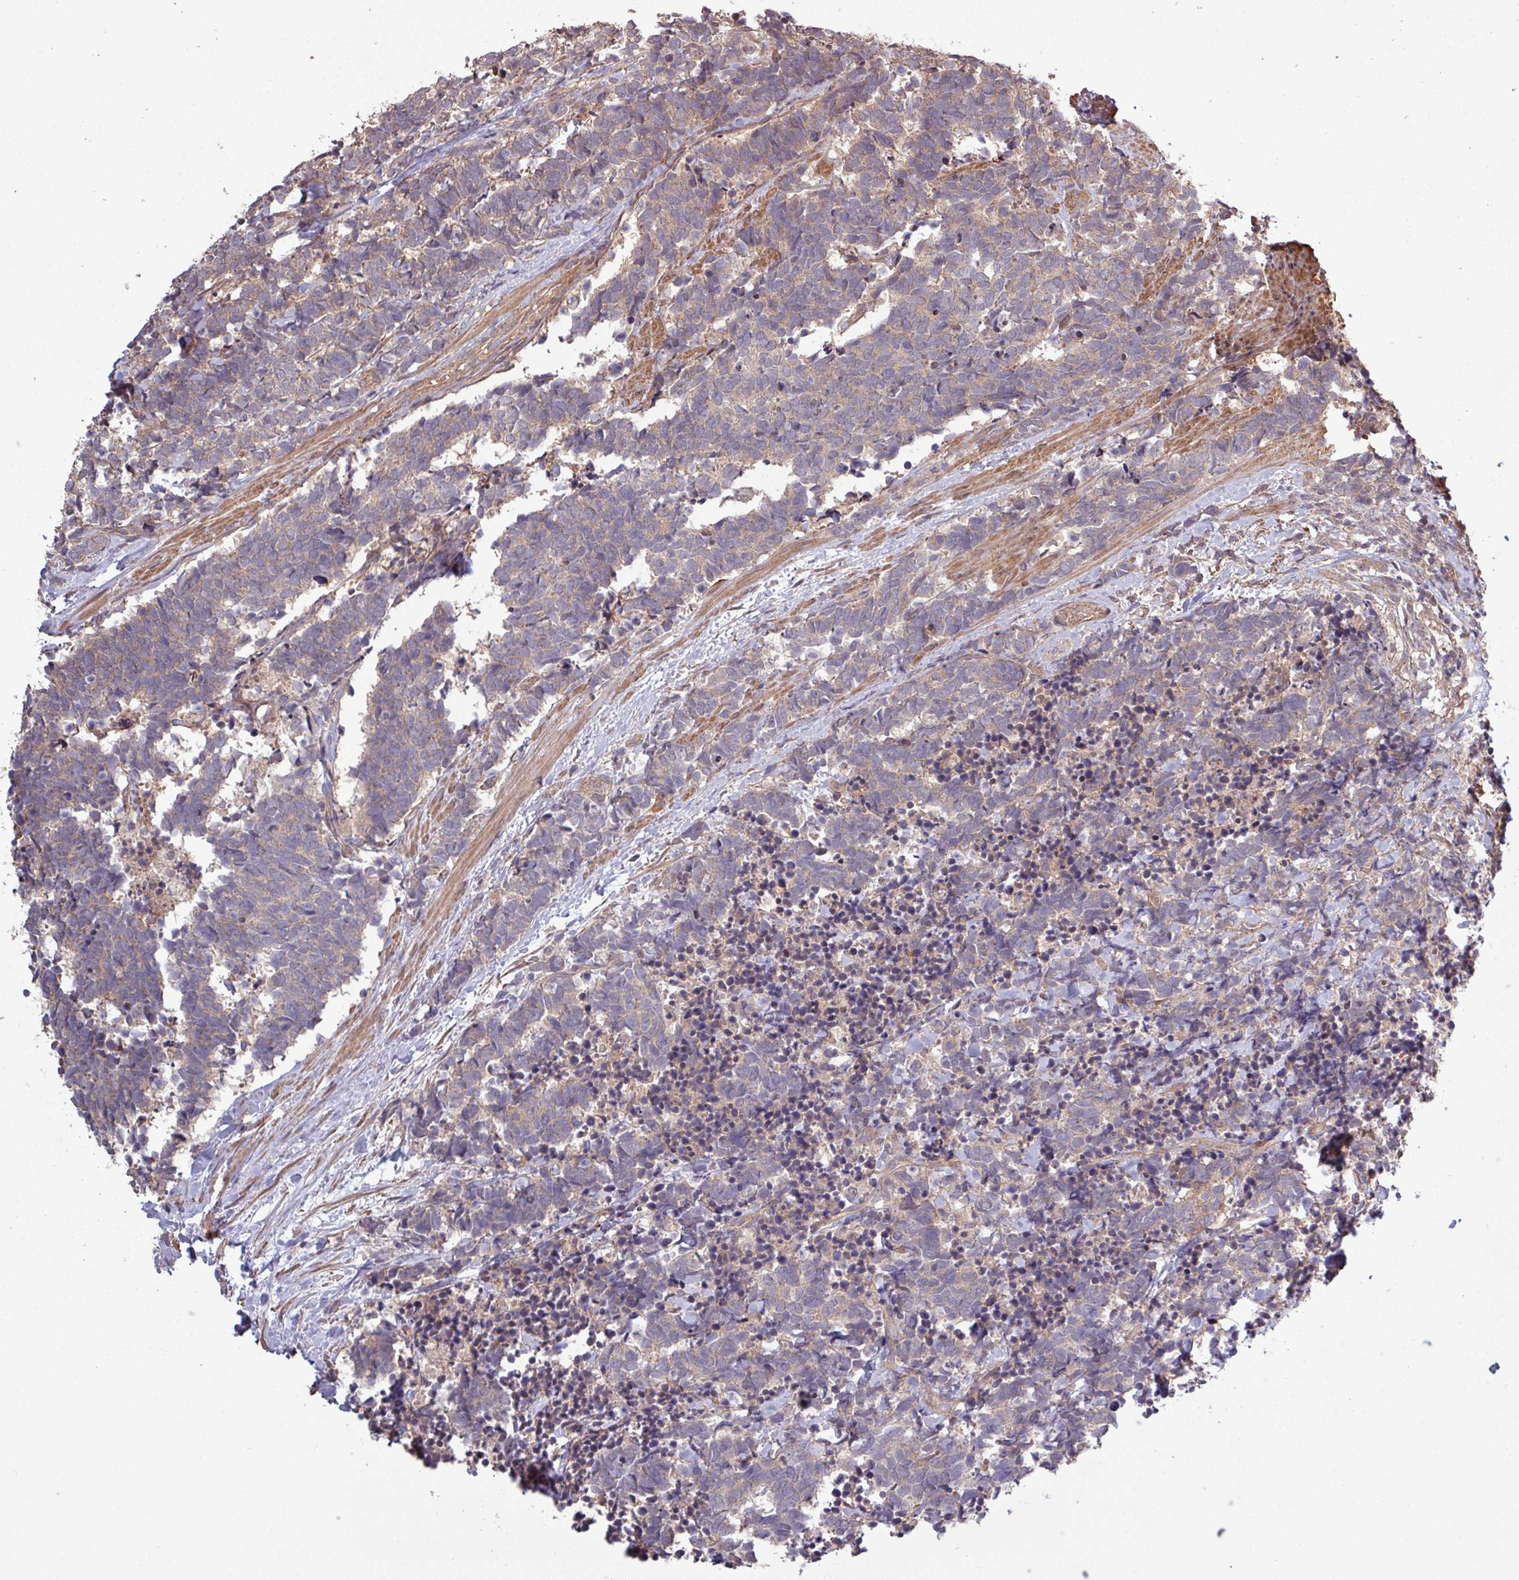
{"staining": {"intensity": "weak", "quantity": ">75%", "location": "cytoplasmic/membranous"}, "tissue": "carcinoid", "cell_type": "Tumor cells", "image_type": "cancer", "snomed": [{"axis": "morphology", "description": "Carcinoma, NOS"}, {"axis": "morphology", "description": "Carcinoid, malignant, NOS"}, {"axis": "topography", "description": "Prostate"}], "caption": "Carcinoid stained with a protein marker exhibits weak staining in tumor cells.", "gene": "TRABD2A", "patient": {"sex": "male", "age": 57}}